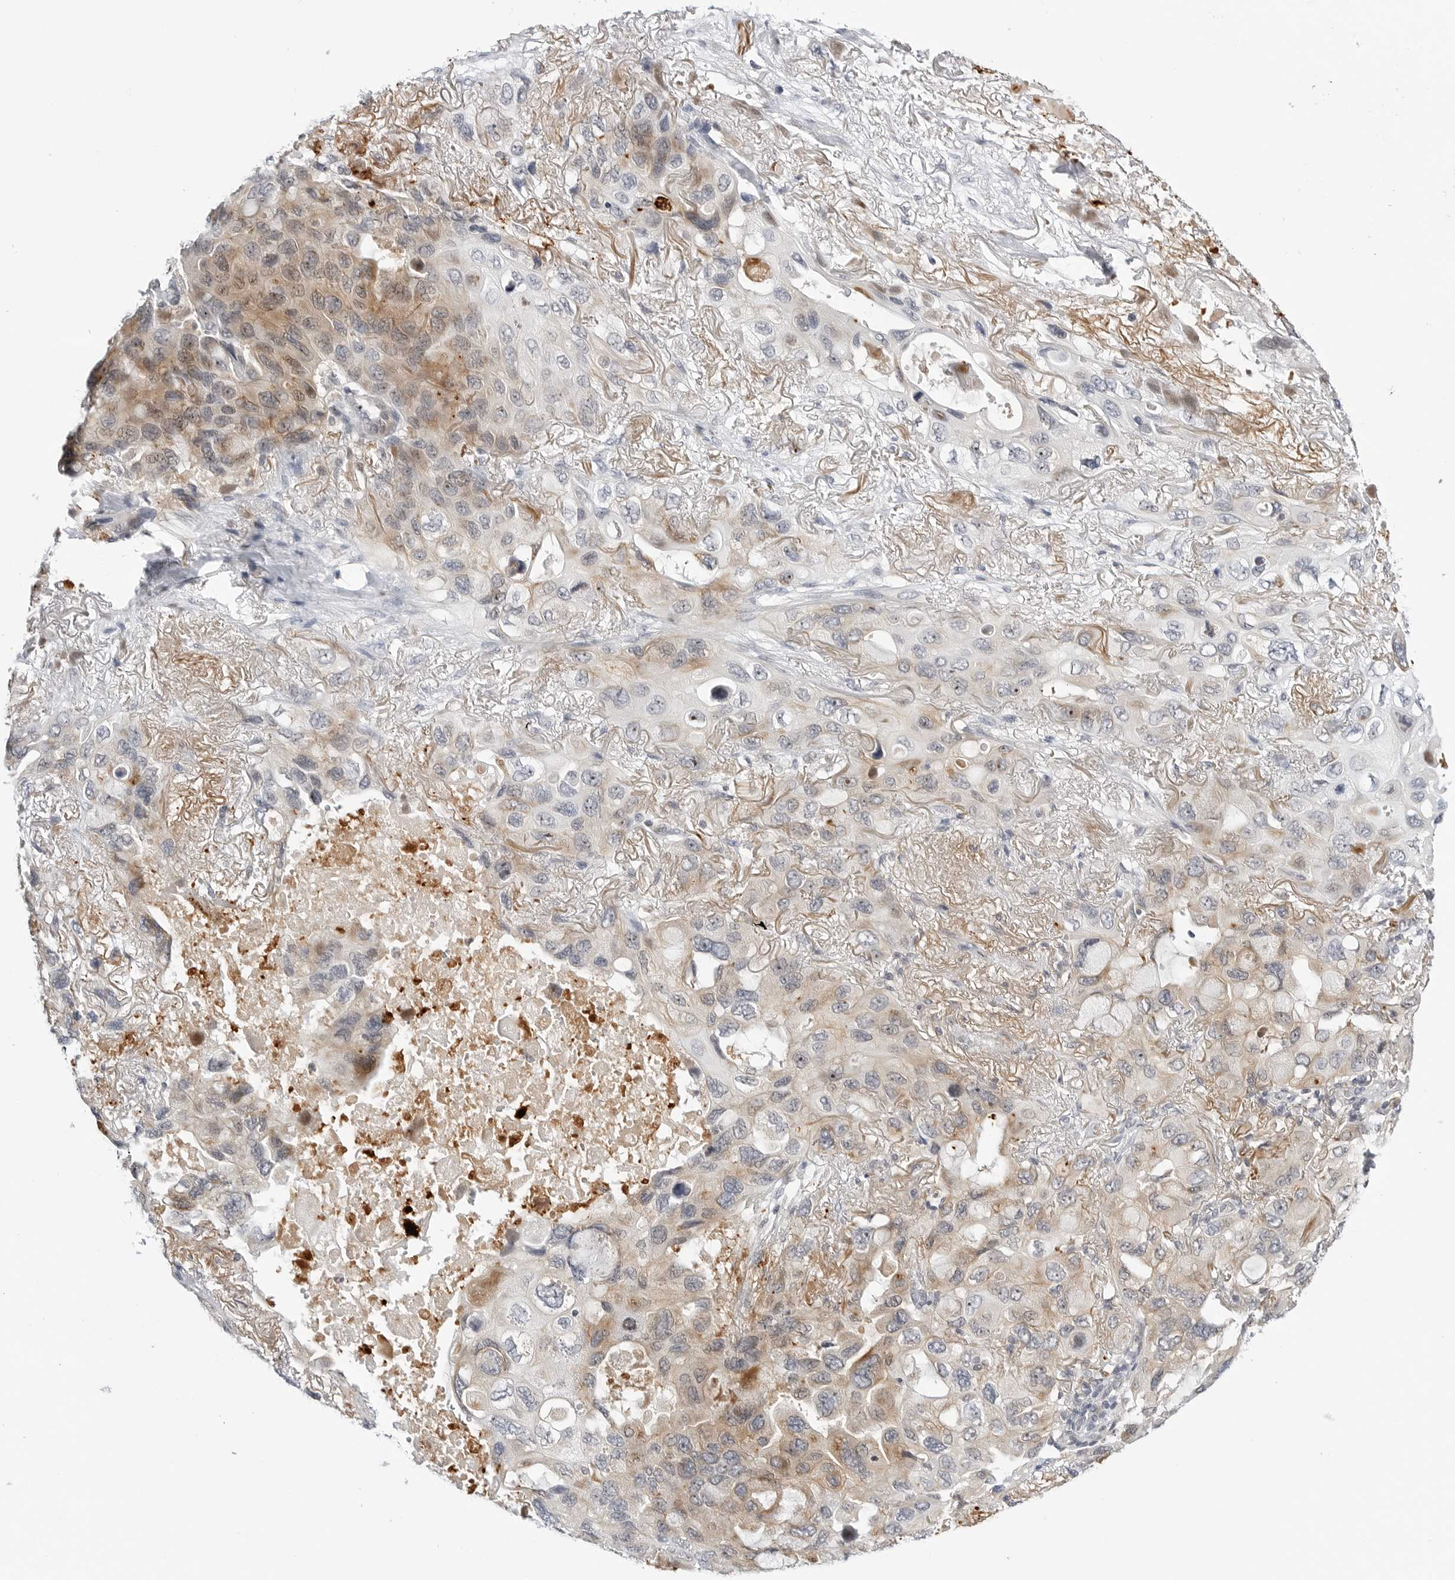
{"staining": {"intensity": "moderate", "quantity": ">75%", "location": "cytoplasmic/membranous"}, "tissue": "lung cancer", "cell_type": "Tumor cells", "image_type": "cancer", "snomed": [{"axis": "morphology", "description": "Squamous cell carcinoma, NOS"}, {"axis": "topography", "description": "Lung"}], "caption": "IHC (DAB (3,3'-diaminobenzidine)) staining of lung cancer shows moderate cytoplasmic/membranous protein expression in approximately >75% of tumor cells. (Stains: DAB (3,3'-diaminobenzidine) in brown, nuclei in blue, Microscopy: brightfield microscopy at high magnification).", "gene": "MAP2K5", "patient": {"sex": "female", "age": 73}}